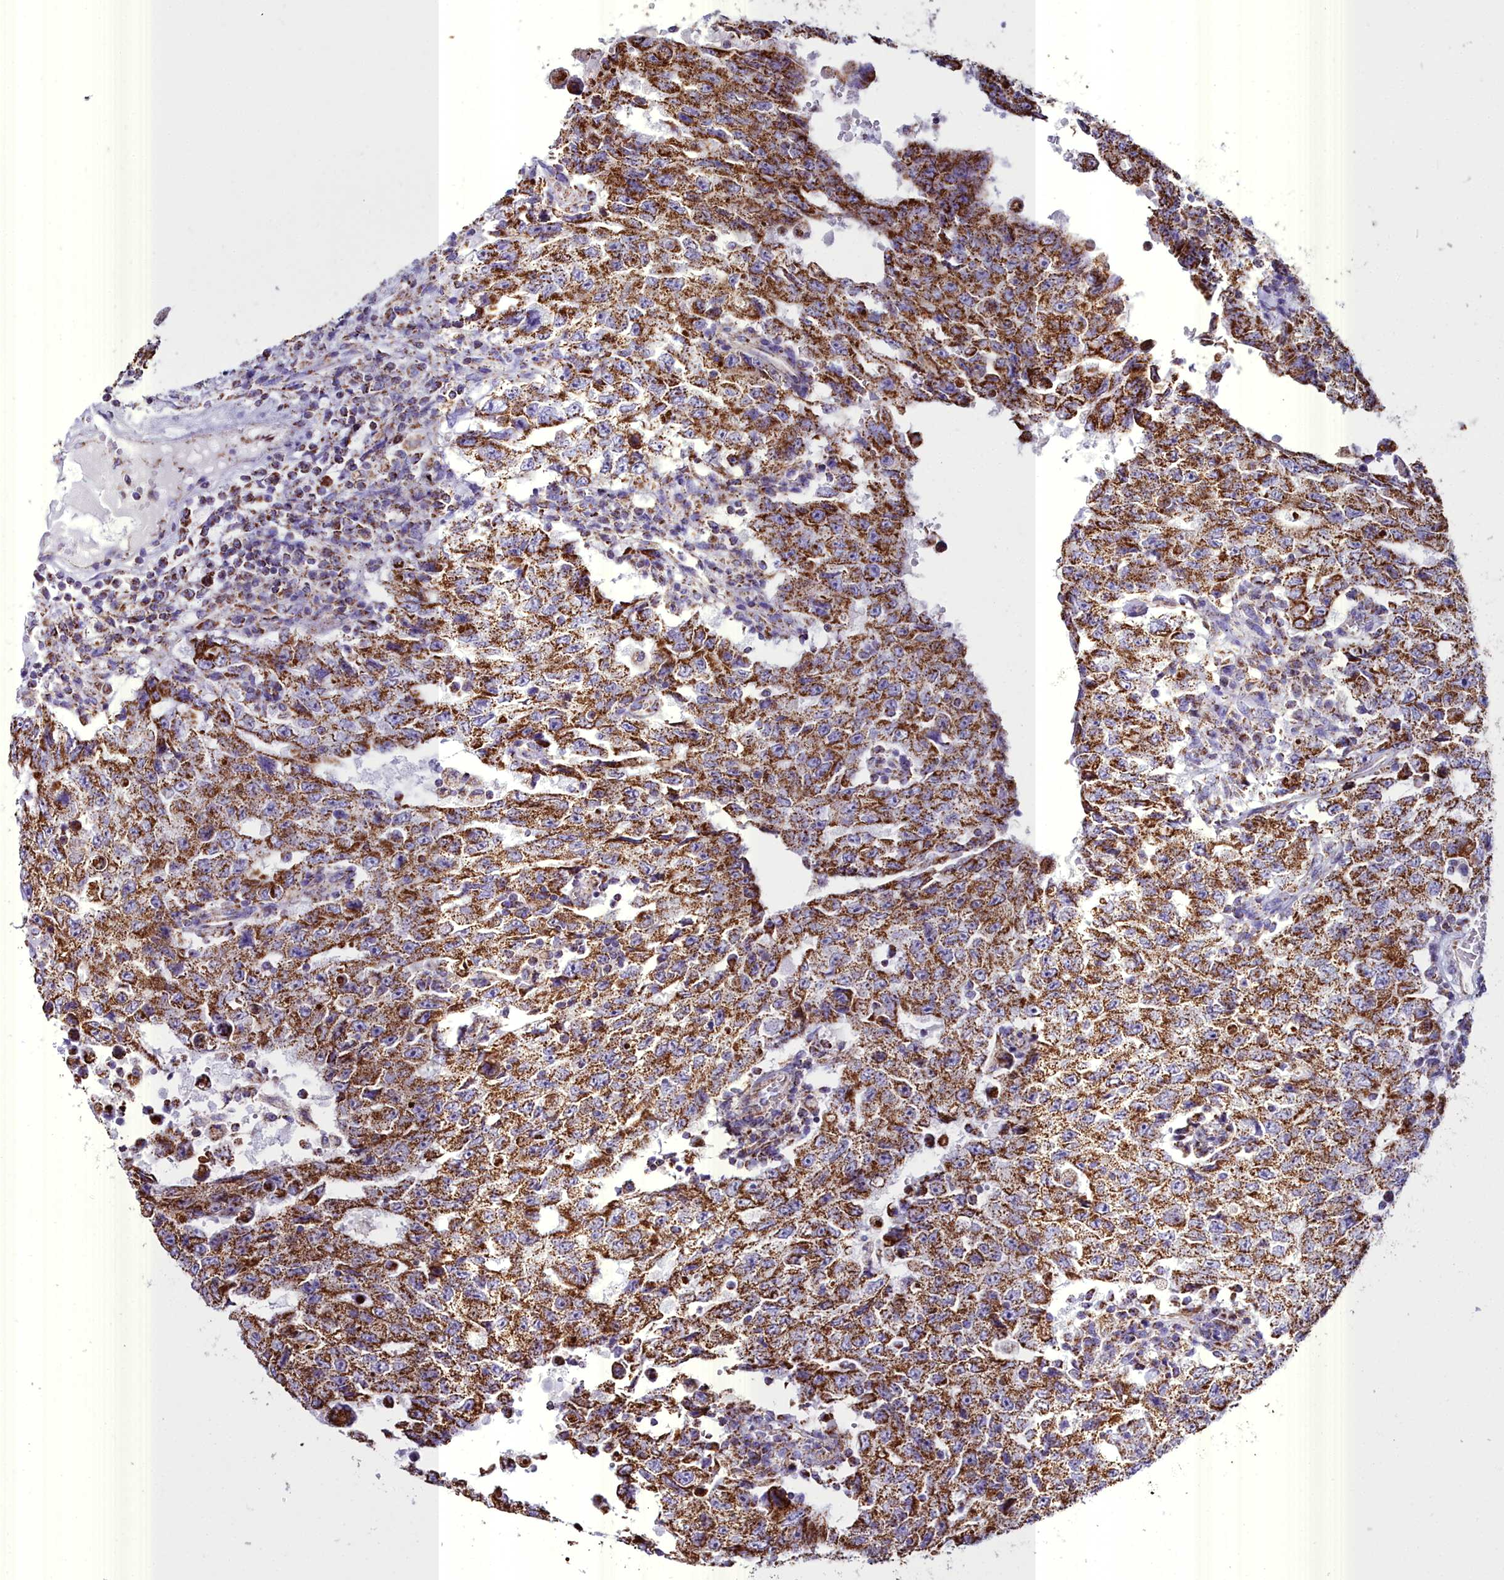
{"staining": {"intensity": "strong", "quantity": ">75%", "location": "cytoplasmic/membranous"}, "tissue": "testis cancer", "cell_type": "Tumor cells", "image_type": "cancer", "snomed": [{"axis": "morphology", "description": "Carcinoma, Embryonal, NOS"}, {"axis": "topography", "description": "Testis"}], "caption": "There is high levels of strong cytoplasmic/membranous expression in tumor cells of testis embryonal carcinoma, as demonstrated by immunohistochemical staining (brown color).", "gene": "WDFY3", "patient": {"sex": "male", "age": 26}}